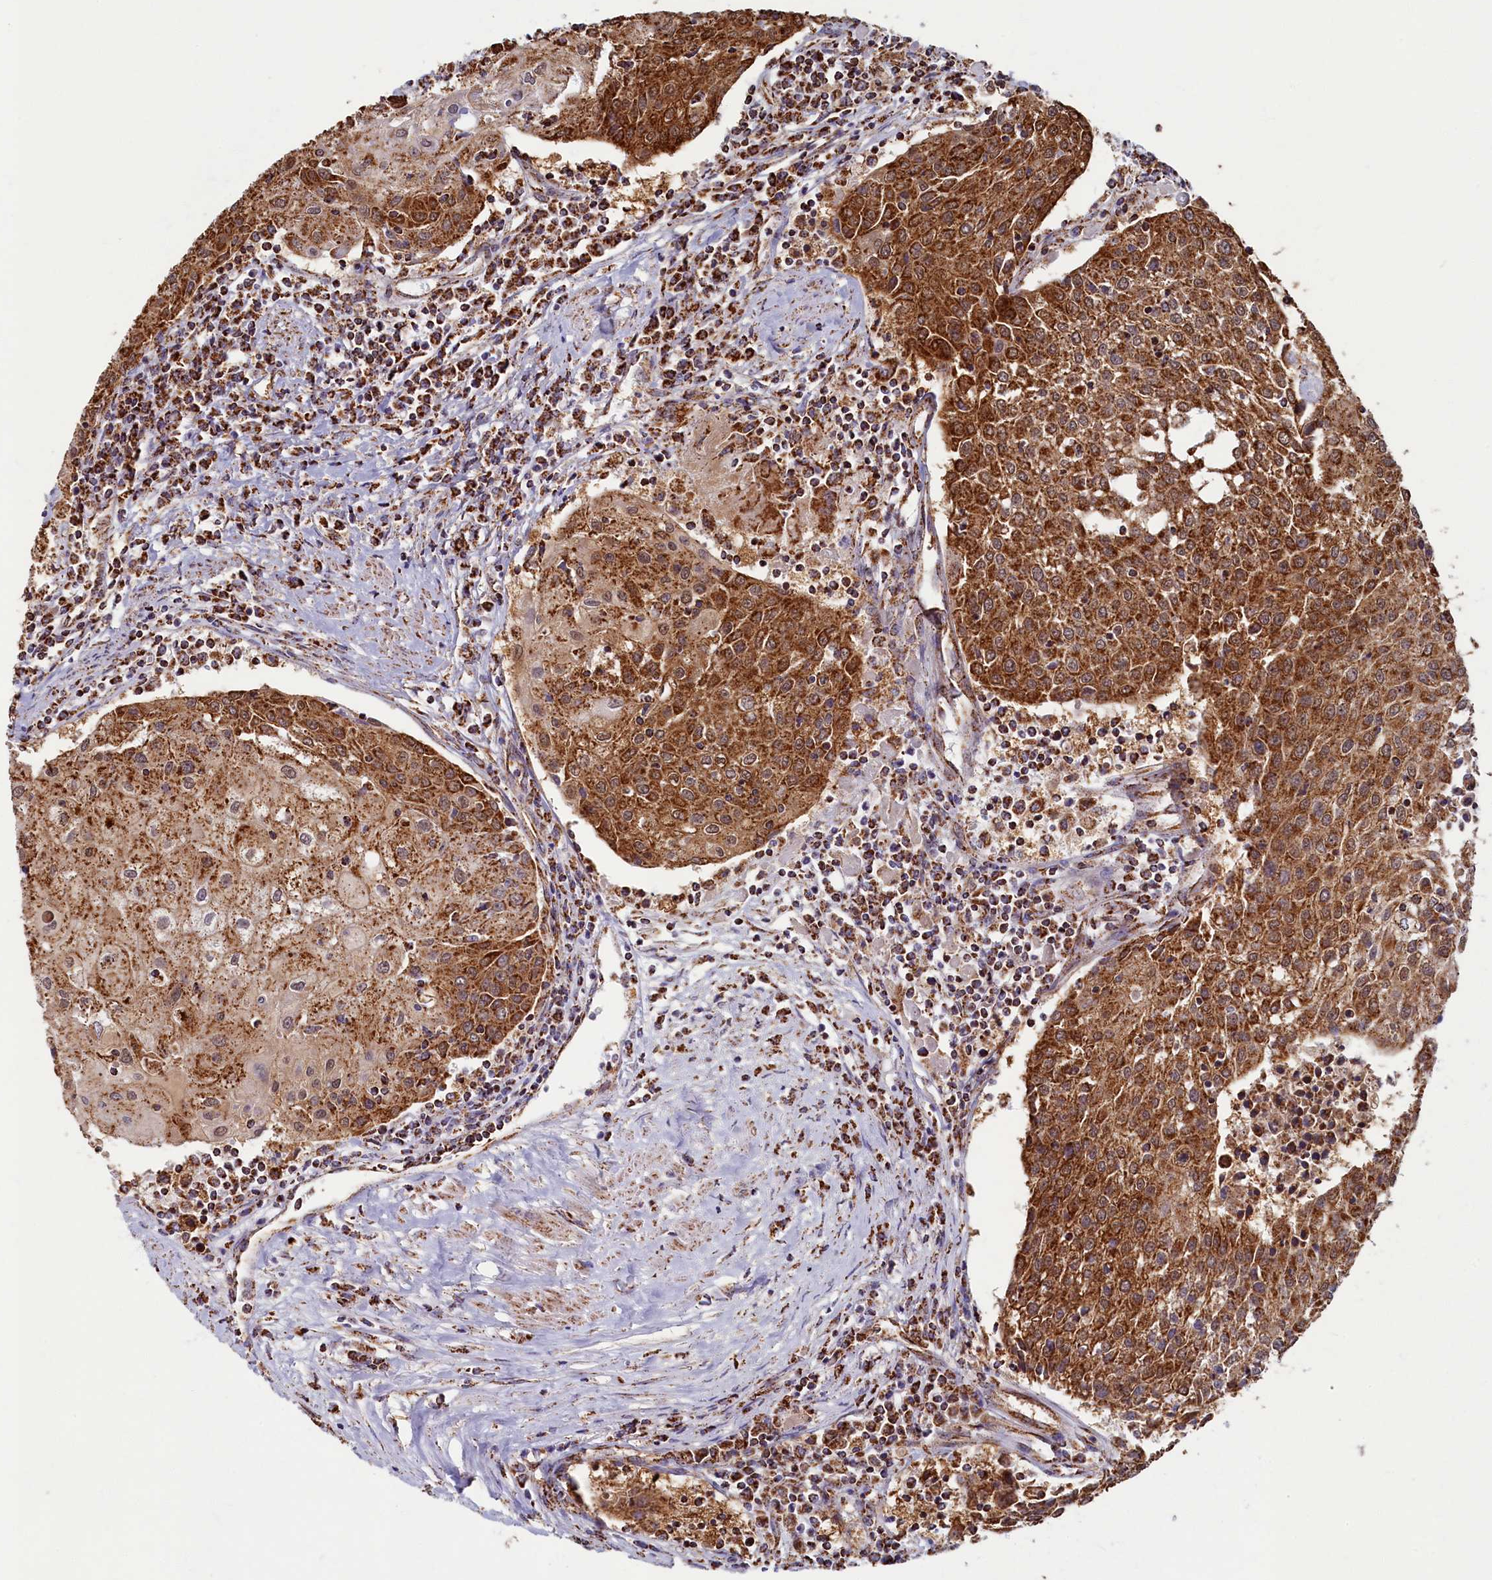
{"staining": {"intensity": "strong", "quantity": ">75%", "location": "cytoplasmic/membranous"}, "tissue": "urothelial cancer", "cell_type": "Tumor cells", "image_type": "cancer", "snomed": [{"axis": "morphology", "description": "Urothelial carcinoma, High grade"}, {"axis": "topography", "description": "Urinary bladder"}], "caption": "Strong cytoplasmic/membranous protein positivity is seen in approximately >75% of tumor cells in urothelial carcinoma (high-grade). (DAB IHC, brown staining for protein, blue staining for nuclei).", "gene": "SPR", "patient": {"sex": "female", "age": 85}}